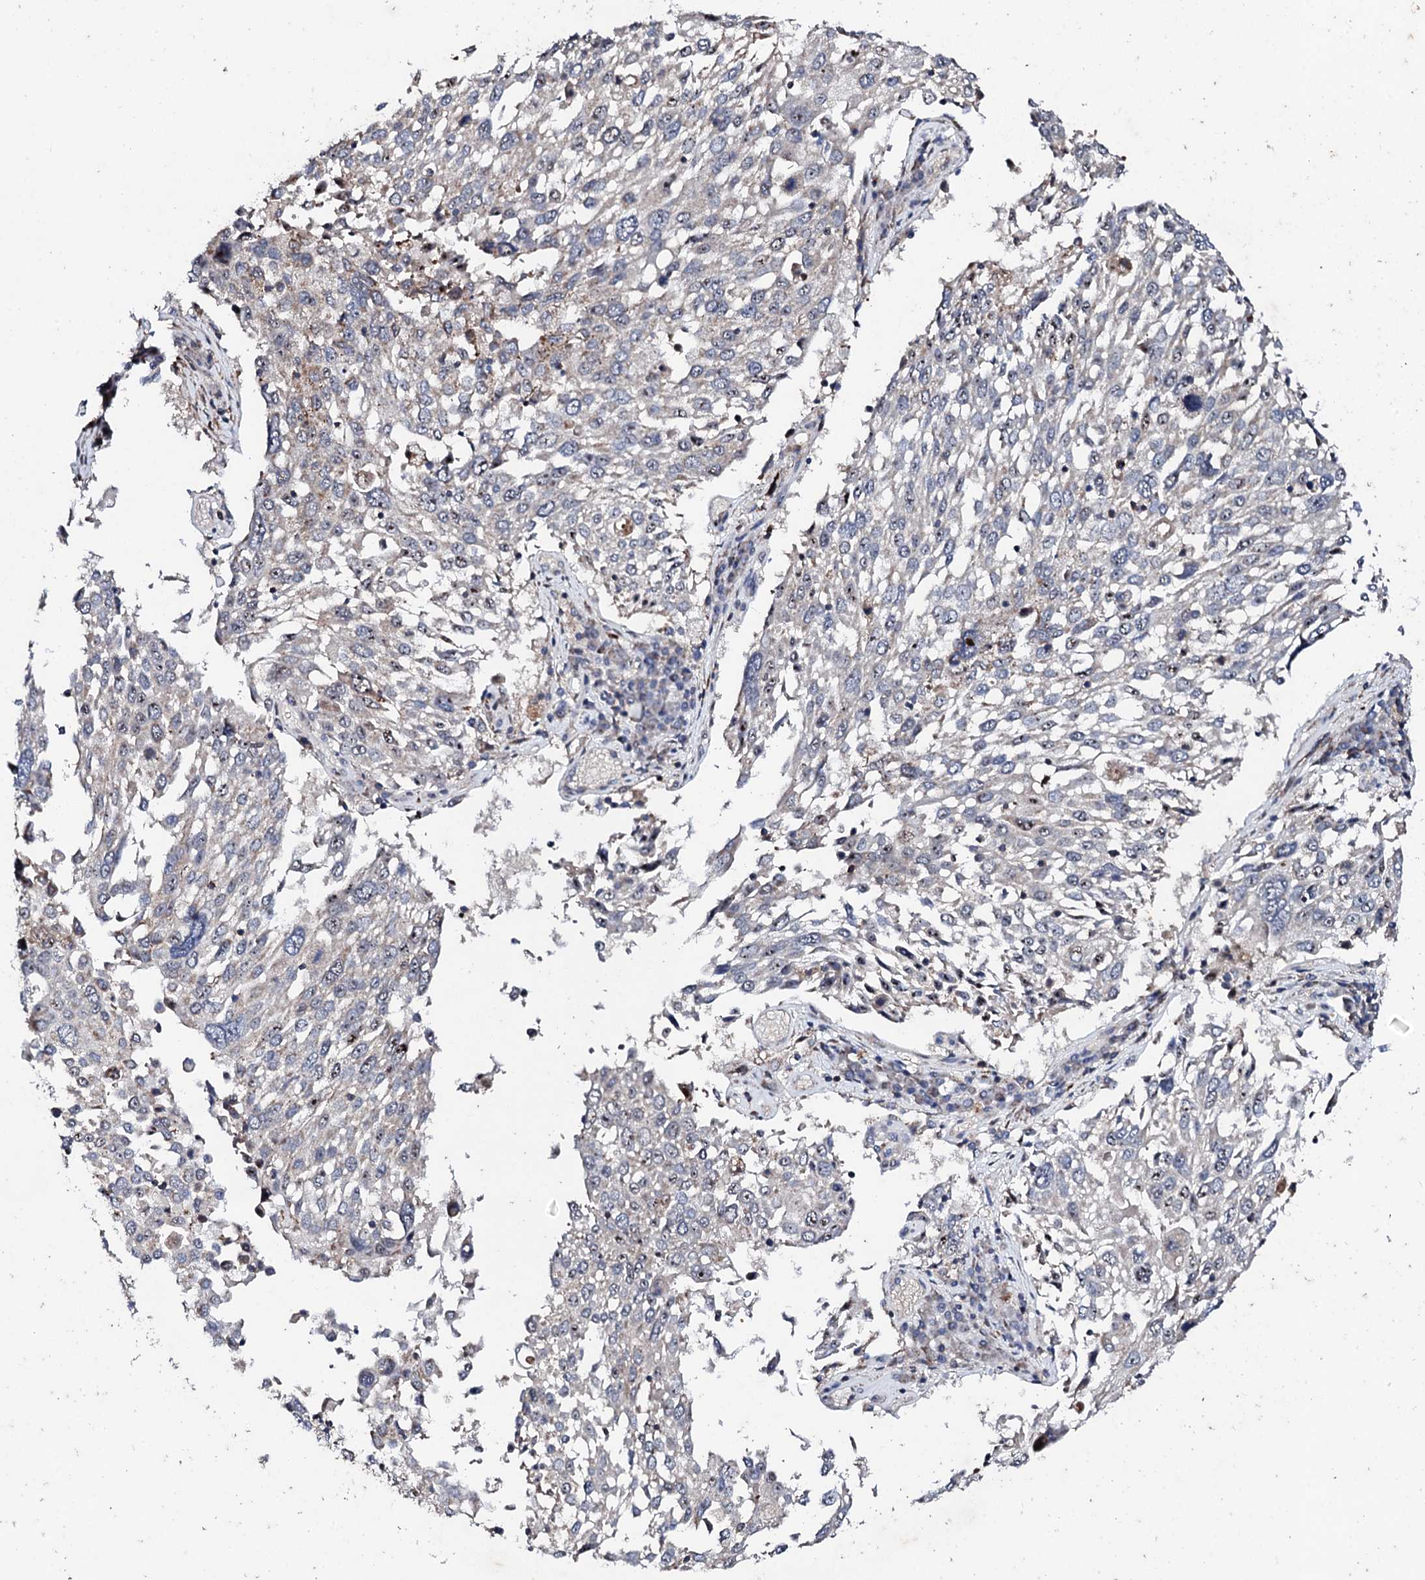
{"staining": {"intensity": "negative", "quantity": "none", "location": "none"}, "tissue": "lung cancer", "cell_type": "Tumor cells", "image_type": "cancer", "snomed": [{"axis": "morphology", "description": "Squamous cell carcinoma, NOS"}, {"axis": "topography", "description": "Lung"}], "caption": "Tumor cells show no significant protein expression in lung cancer. (Brightfield microscopy of DAB (3,3'-diaminobenzidine) immunohistochemistry at high magnification).", "gene": "GTPBP4", "patient": {"sex": "male", "age": 65}}